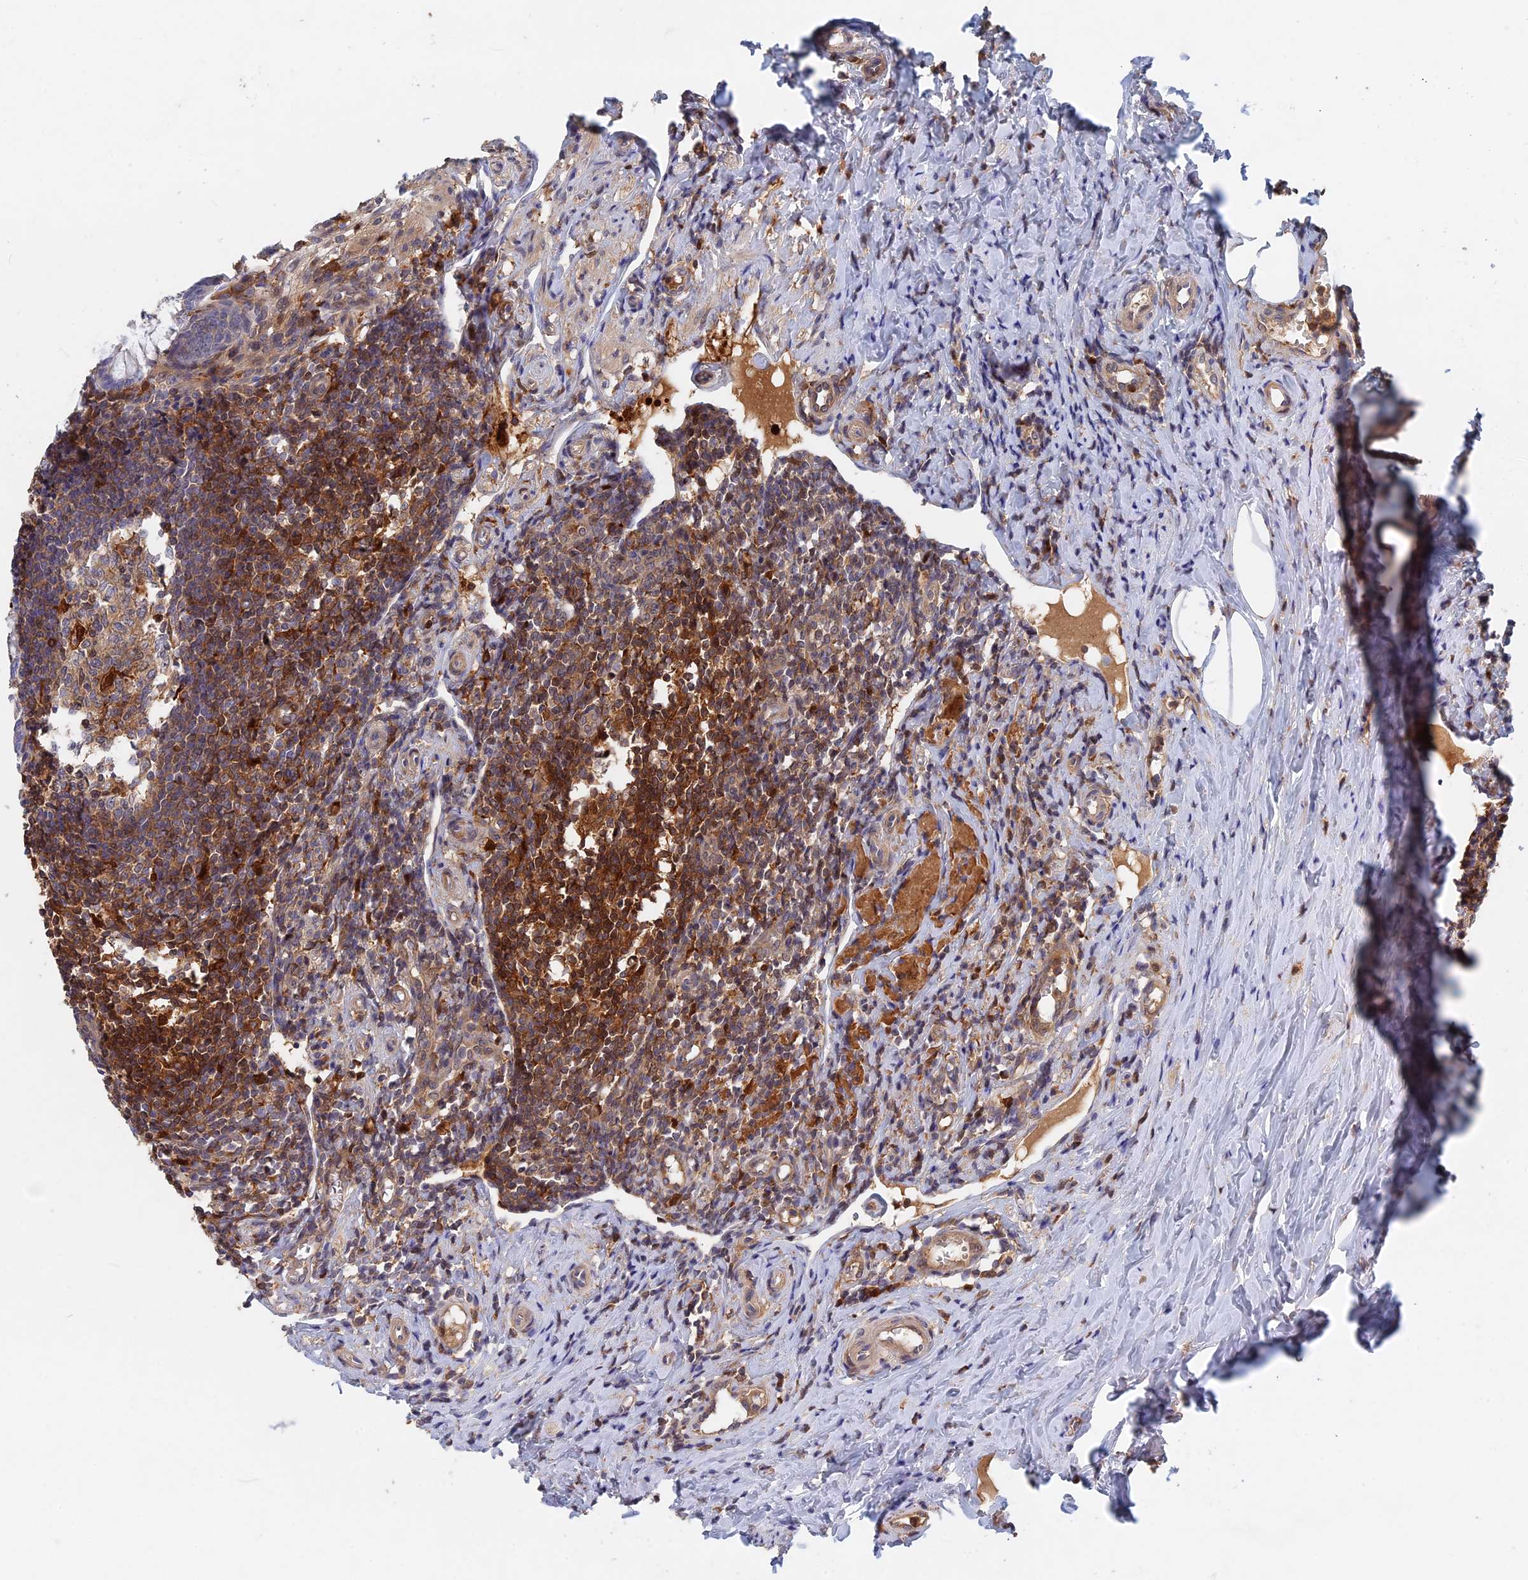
{"staining": {"intensity": "weak", "quantity": "<25%", "location": "cytoplasmic/membranous"}, "tissue": "appendix", "cell_type": "Glandular cells", "image_type": "normal", "snomed": [{"axis": "morphology", "description": "Normal tissue, NOS"}, {"axis": "topography", "description": "Appendix"}], "caption": "DAB (3,3'-diaminobenzidine) immunohistochemical staining of unremarkable human appendix shows no significant positivity in glandular cells.", "gene": "BLVRA", "patient": {"sex": "female", "age": 33}}